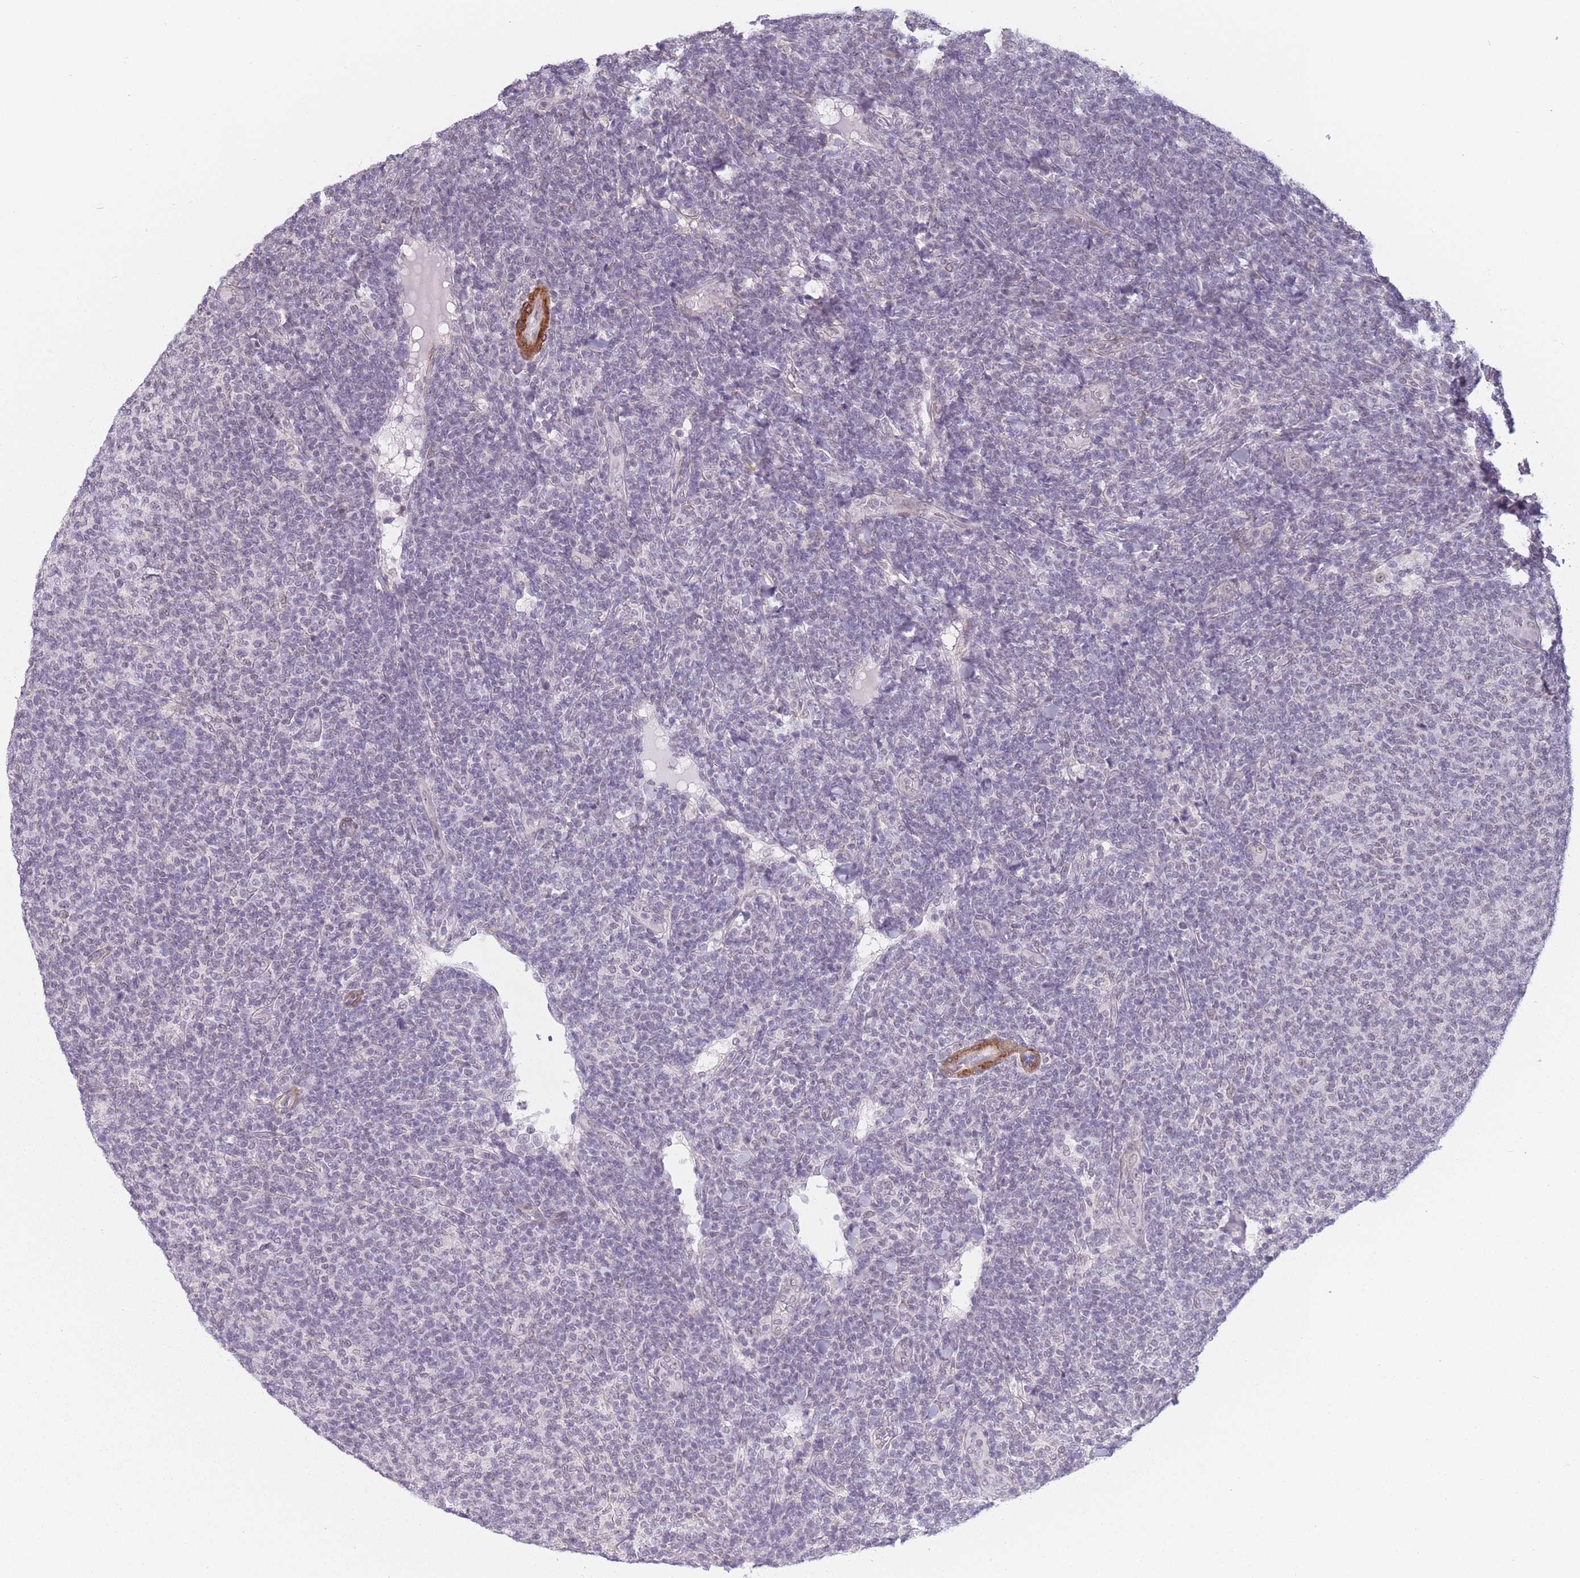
{"staining": {"intensity": "negative", "quantity": "none", "location": "none"}, "tissue": "lymphoma", "cell_type": "Tumor cells", "image_type": "cancer", "snomed": [{"axis": "morphology", "description": "Malignant lymphoma, non-Hodgkin's type, Low grade"}, {"axis": "topography", "description": "Lymph node"}], "caption": "The image displays no significant staining in tumor cells of malignant lymphoma, non-Hodgkin's type (low-grade).", "gene": "SIN3B", "patient": {"sex": "male", "age": 66}}